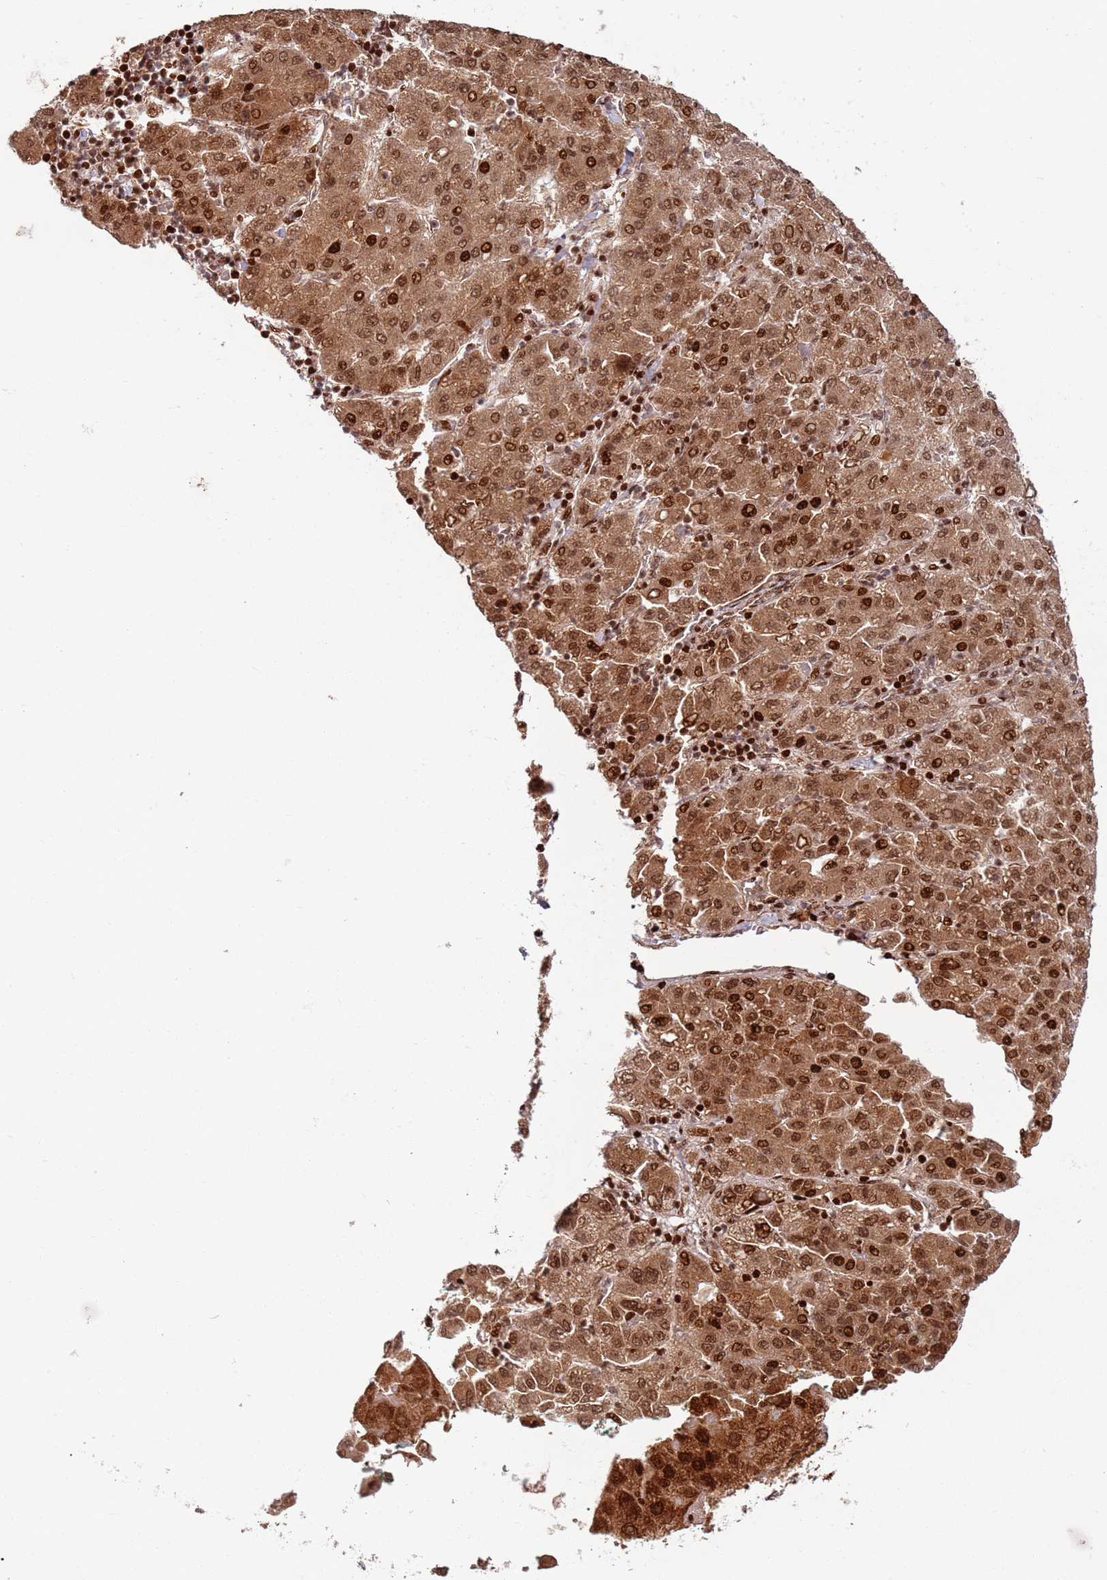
{"staining": {"intensity": "strong", "quantity": ">75%", "location": "cytoplasmic/membranous,nuclear"}, "tissue": "liver cancer", "cell_type": "Tumor cells", "image_type": "cancer", "snomed": [{"axis": "morphology", "description": "Carcinoma, Hepatocellular, NOS"}, {"axis": "topography", "description": "Liver"}], "caption": "This is an image of immunohistochemistry staining of liver hepatocellular carcinoma, which shows strong positivity in the cytoplasmic/membranous and nuclear of tumor cells.", "gene": "TMEM233", "patient": {"sex": "male", "age": 65}}